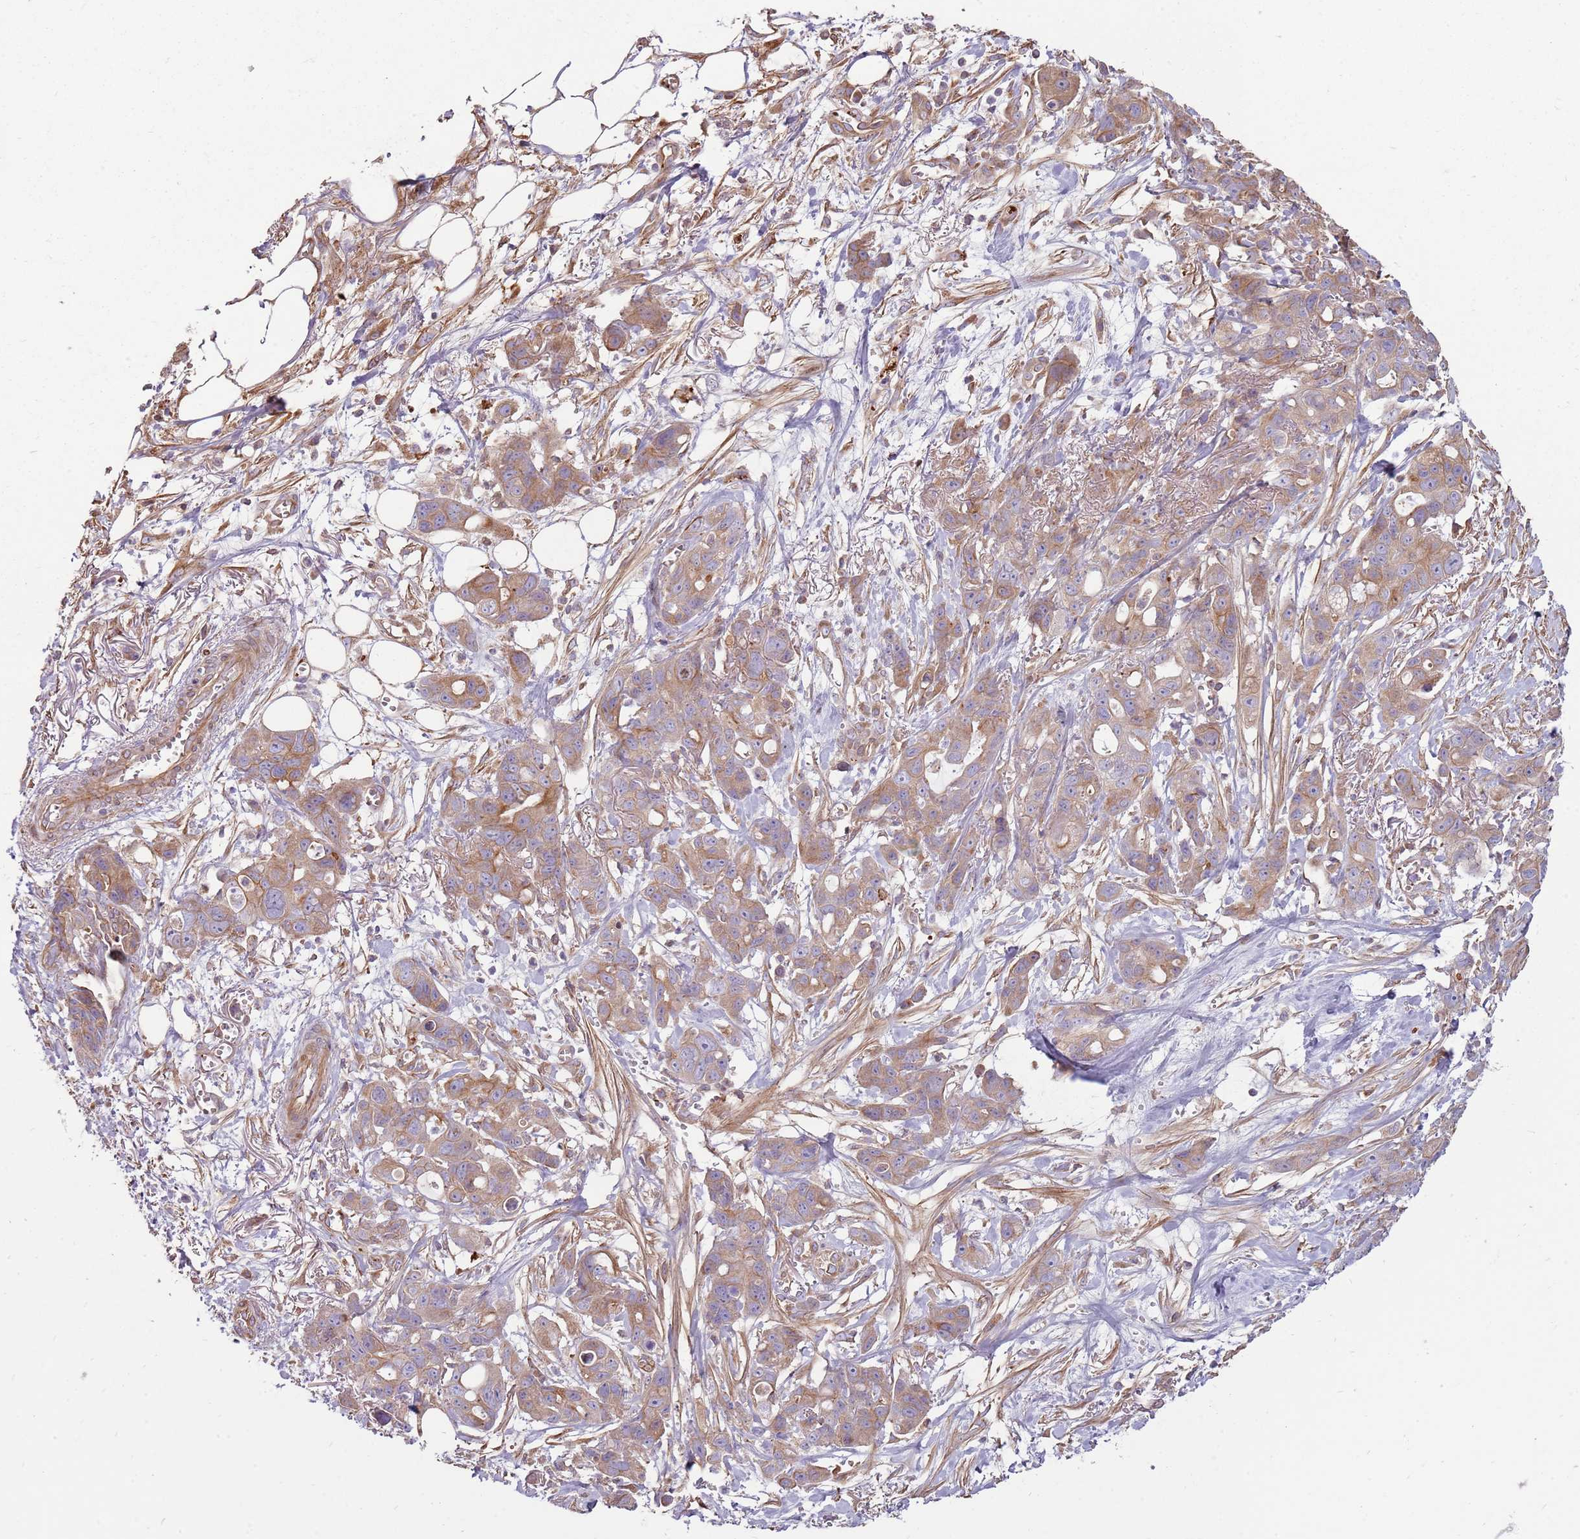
{"staining": {"intensity": "moderate", "quantity": ">75%", "location": "cytoplasmic/membranous"}, "tissue": "ovarian cancer", "cell_type": "Tumor cells", "image_type": "cancer", "snomed": [{"axis": "morphology", "description": "Cystadenocarcinoma, mucinous, NOS"}, {"axis": "topography", "description": "Ovary"}], "caption": "The micrograph exhibits a brown stain indicating the presence of a protein in the cytoplasmic/membranous of tumor cells in ovarian cancer.", "gene": "EMC1", "patient": {"sex": "female", "age": 70}}